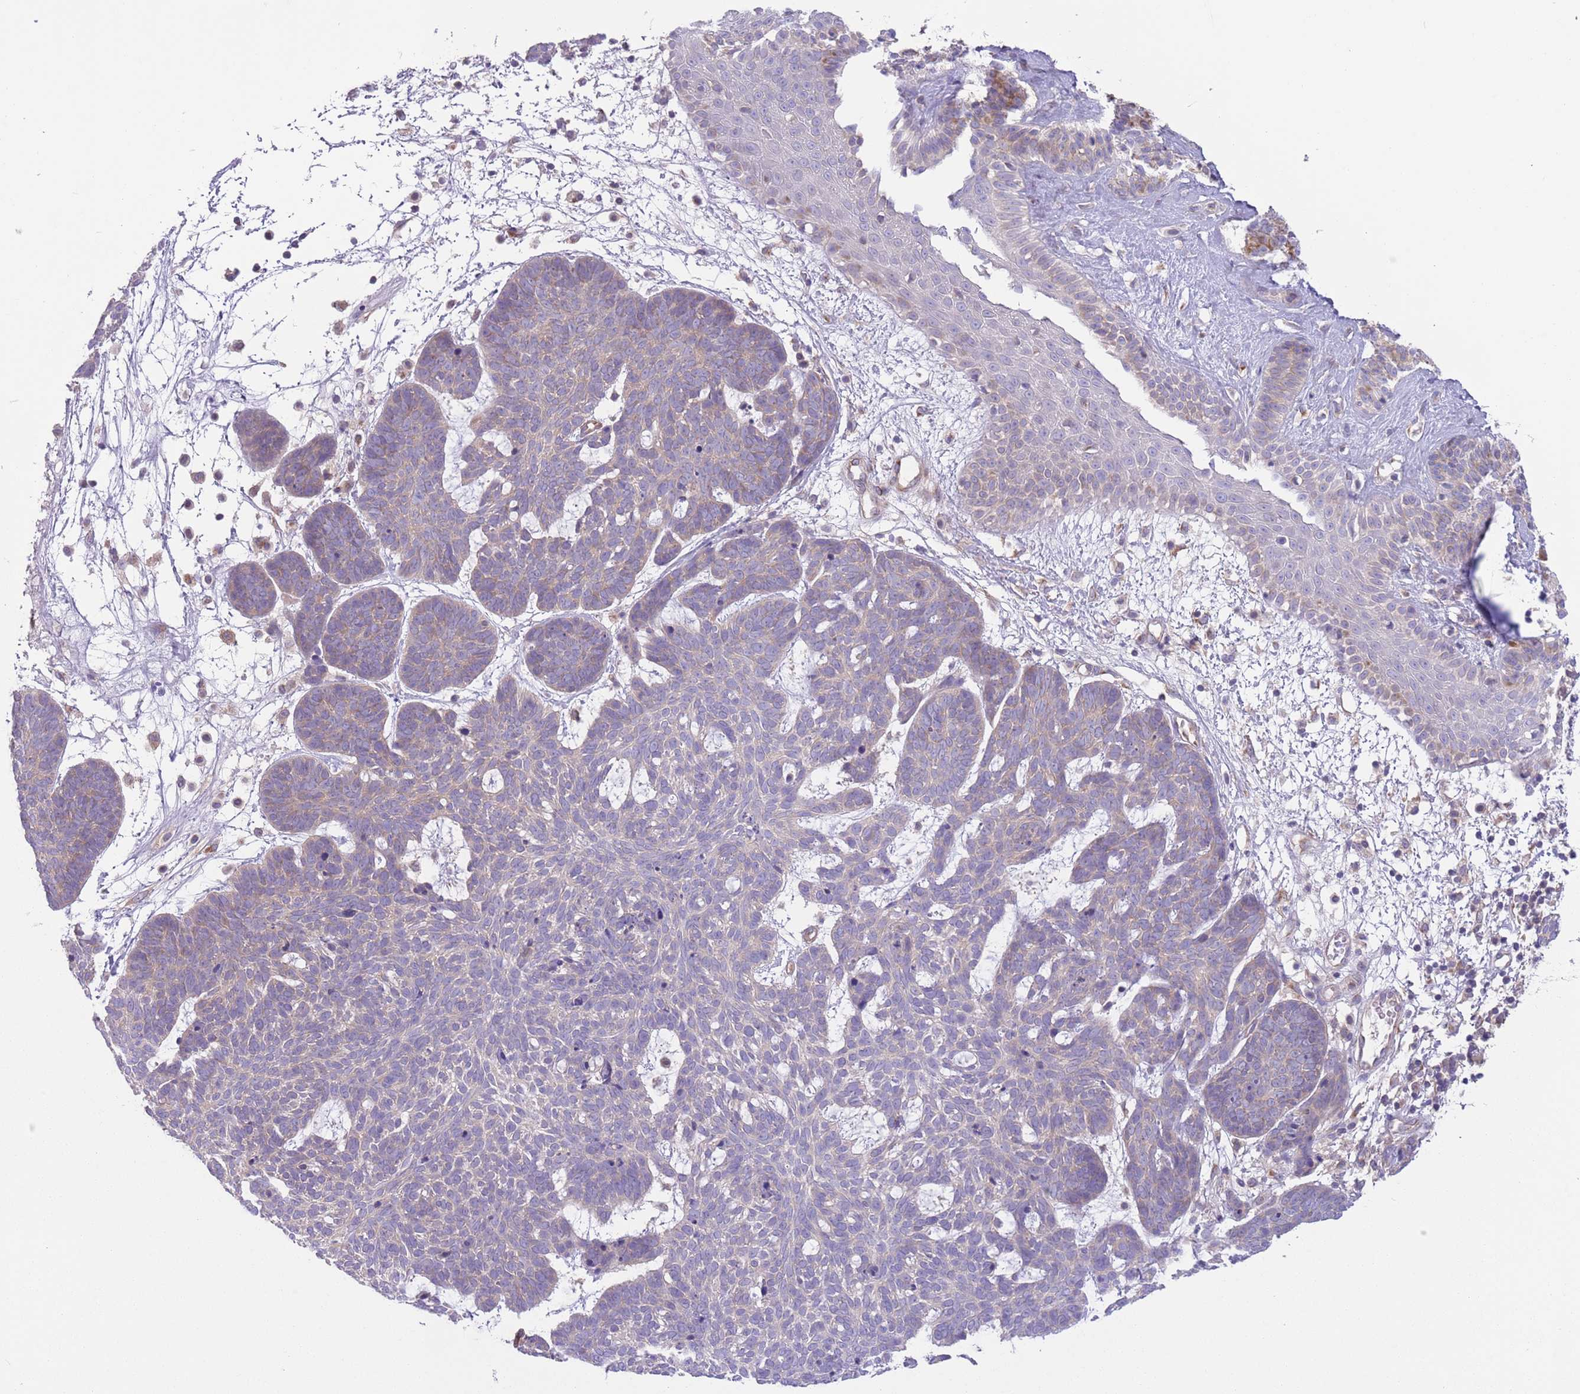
{"staining": {"intensity": "weak", "quantity": "<25%", "location": "cytoplasmic/membranous"}, "tissue": "skin cancer", "cell_type": "Tumor cells", "image_type": "cancer", "snomed": [{"axis": "morphology", "description": "Basal cell carcinoma"}, {"axis": "topography", "description": "Skin"}], "caption": "IHC histopathology image of human skin cancer stained for a protein (brown), which shows no expression in tumor cells.", "gene": "COPE", "patient": {"sex": "female", "age": 89}}